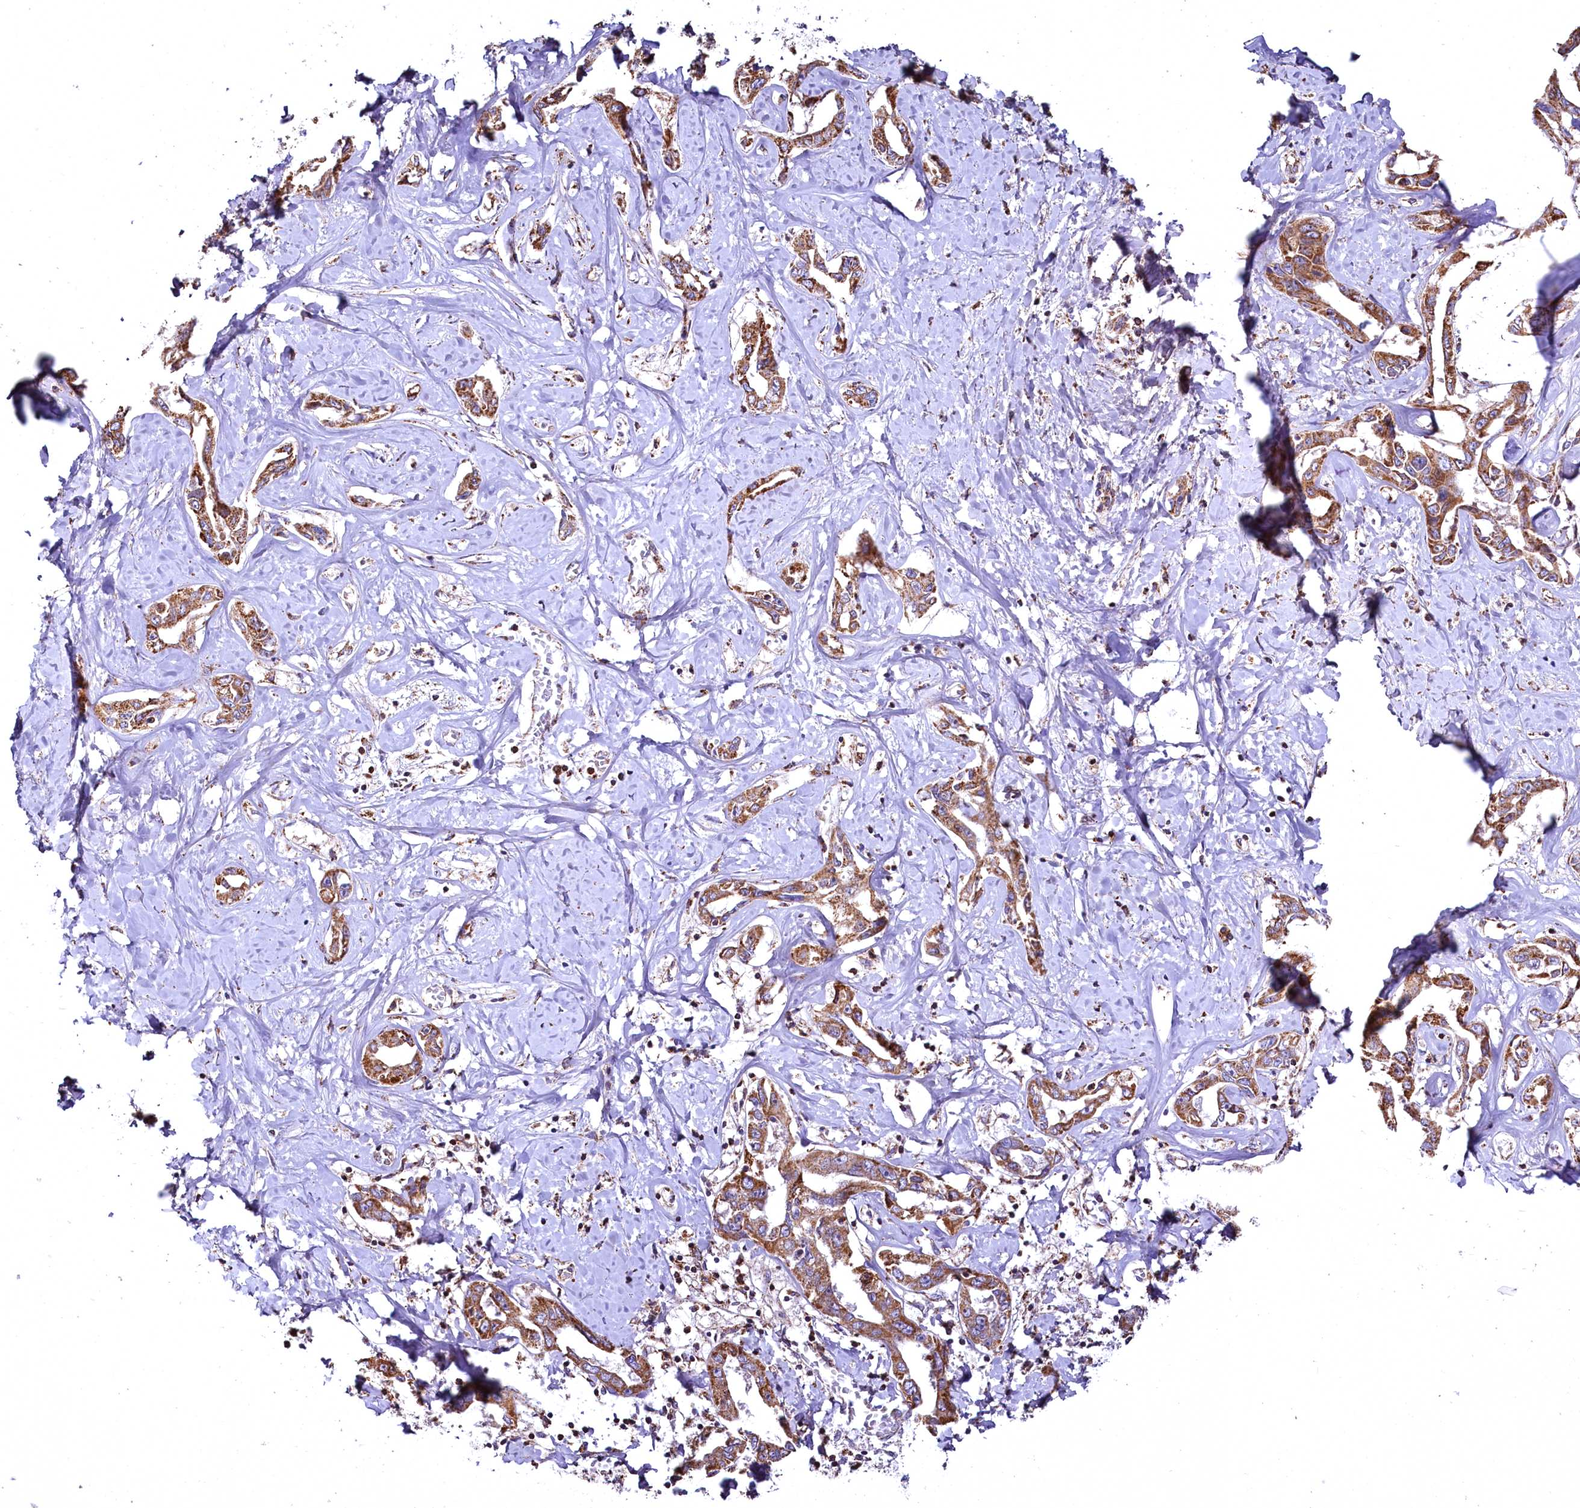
{"staining": {"intensity": "moderate", "quantity": ">75%", "location": "cytoplasmic/membranous"}, "tissue": "liver cancer", "cell_type": "Tumor cells", "image_type": "cancer", "snomed": [{"axis": "morphology", "description": "Cholangiocarcinoma"}, {"axis": "topography", "description": "Liver"}], "caption": "There is medium levels of moderate cytoplasmic/membranous positivity in tumor cells of liver cancer, as demonstrated by immunohistochemical staining (brown color).", "gene": "NUDT15", "patient": {"sex": "male", "age": 59}}